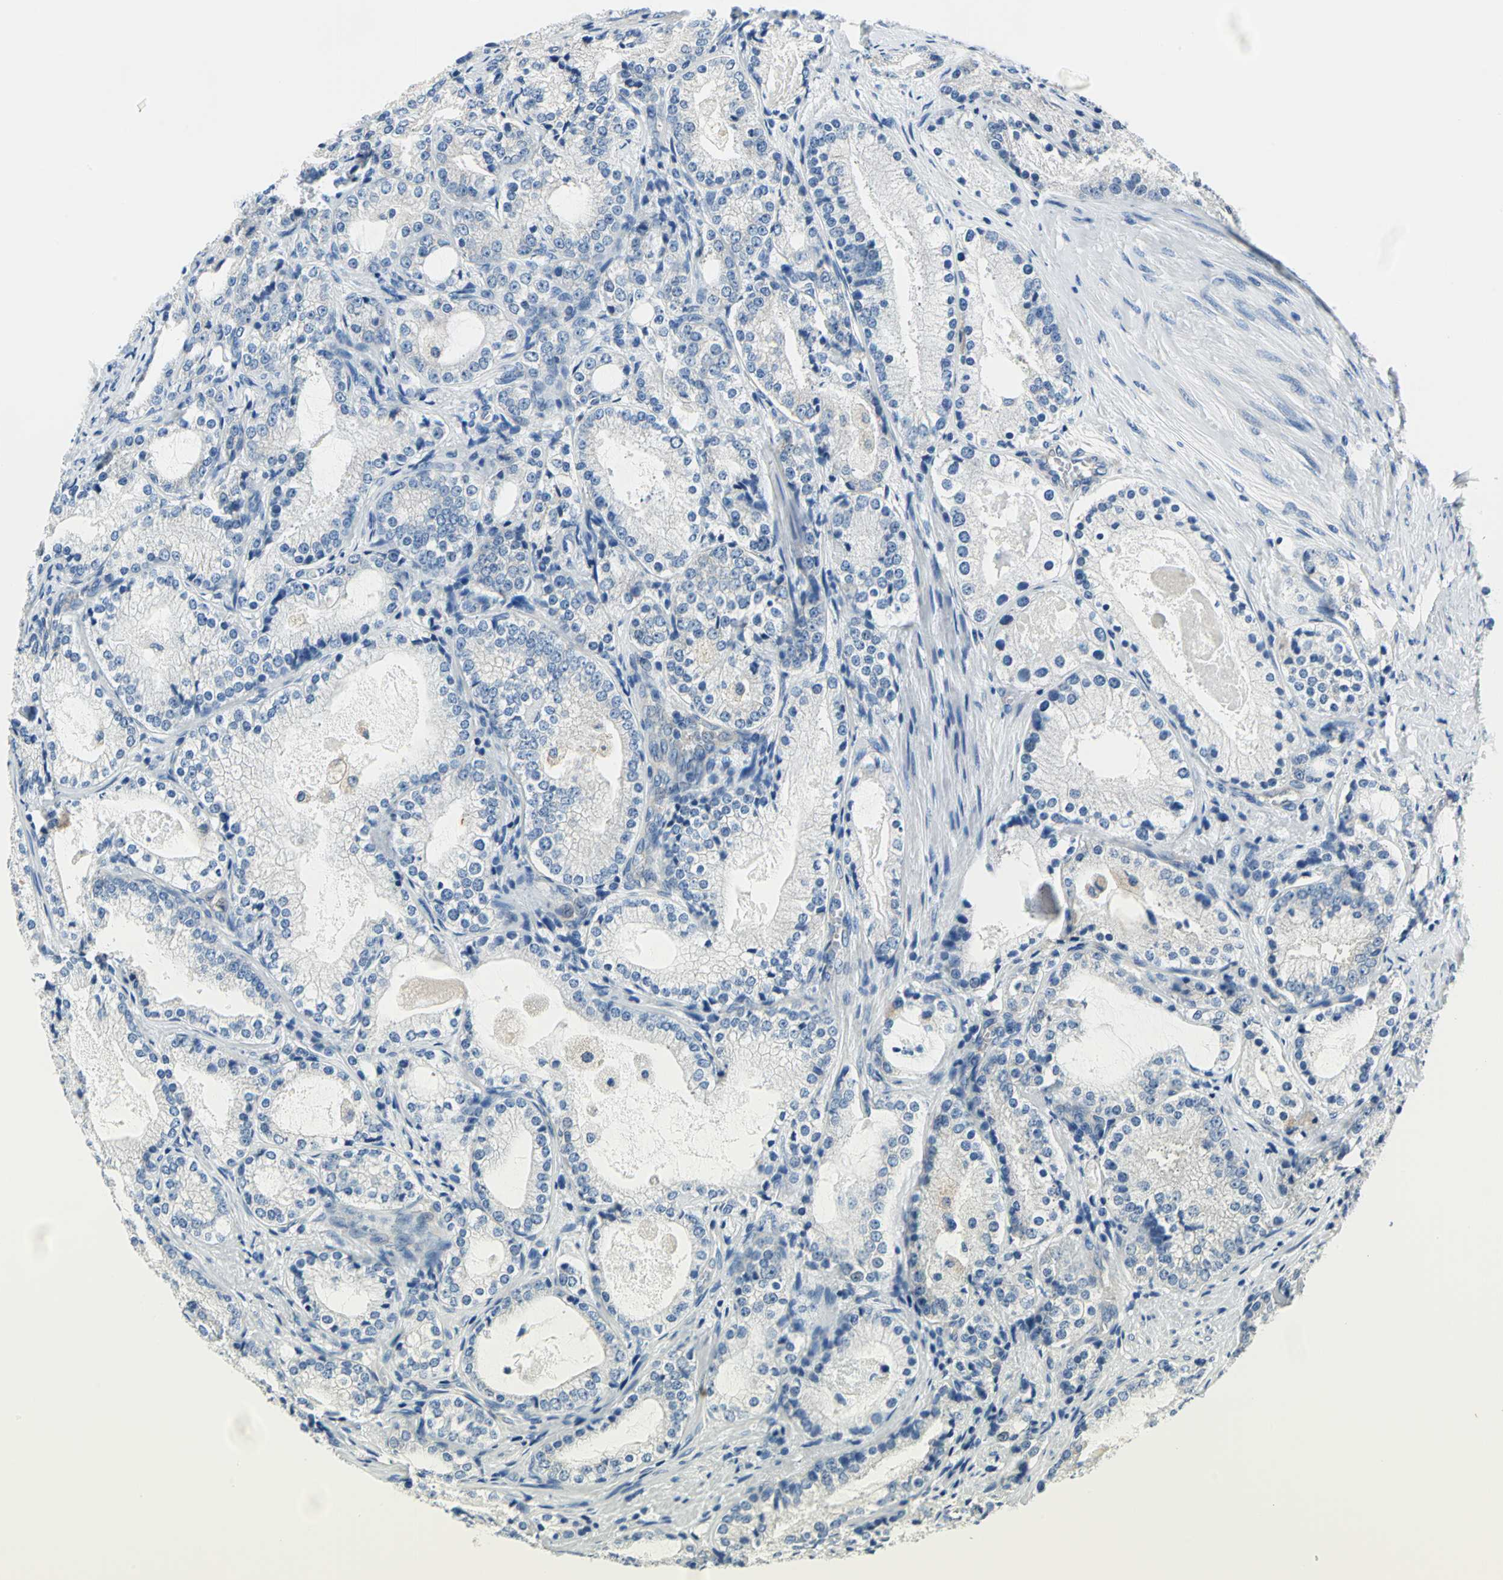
{"staining": {"intensity": "negative", "quantity": "none", "location": "none"}, "tissue": "prostate cancer", "cell_type": "Tumor cells", "image_type": "cancer", "snomed": [{"axis": "morphology", "description": "Adenocarcinoma, High grade"}, {"axis": "topography", "description": "Prostate"}], "caption": "Histopathology image shows no protein expression in tumor cells of prostate high-grade adenocarcinoma tissue.", "gene": "TRIM25", "patient": {"sex": "male", "age": 63}}